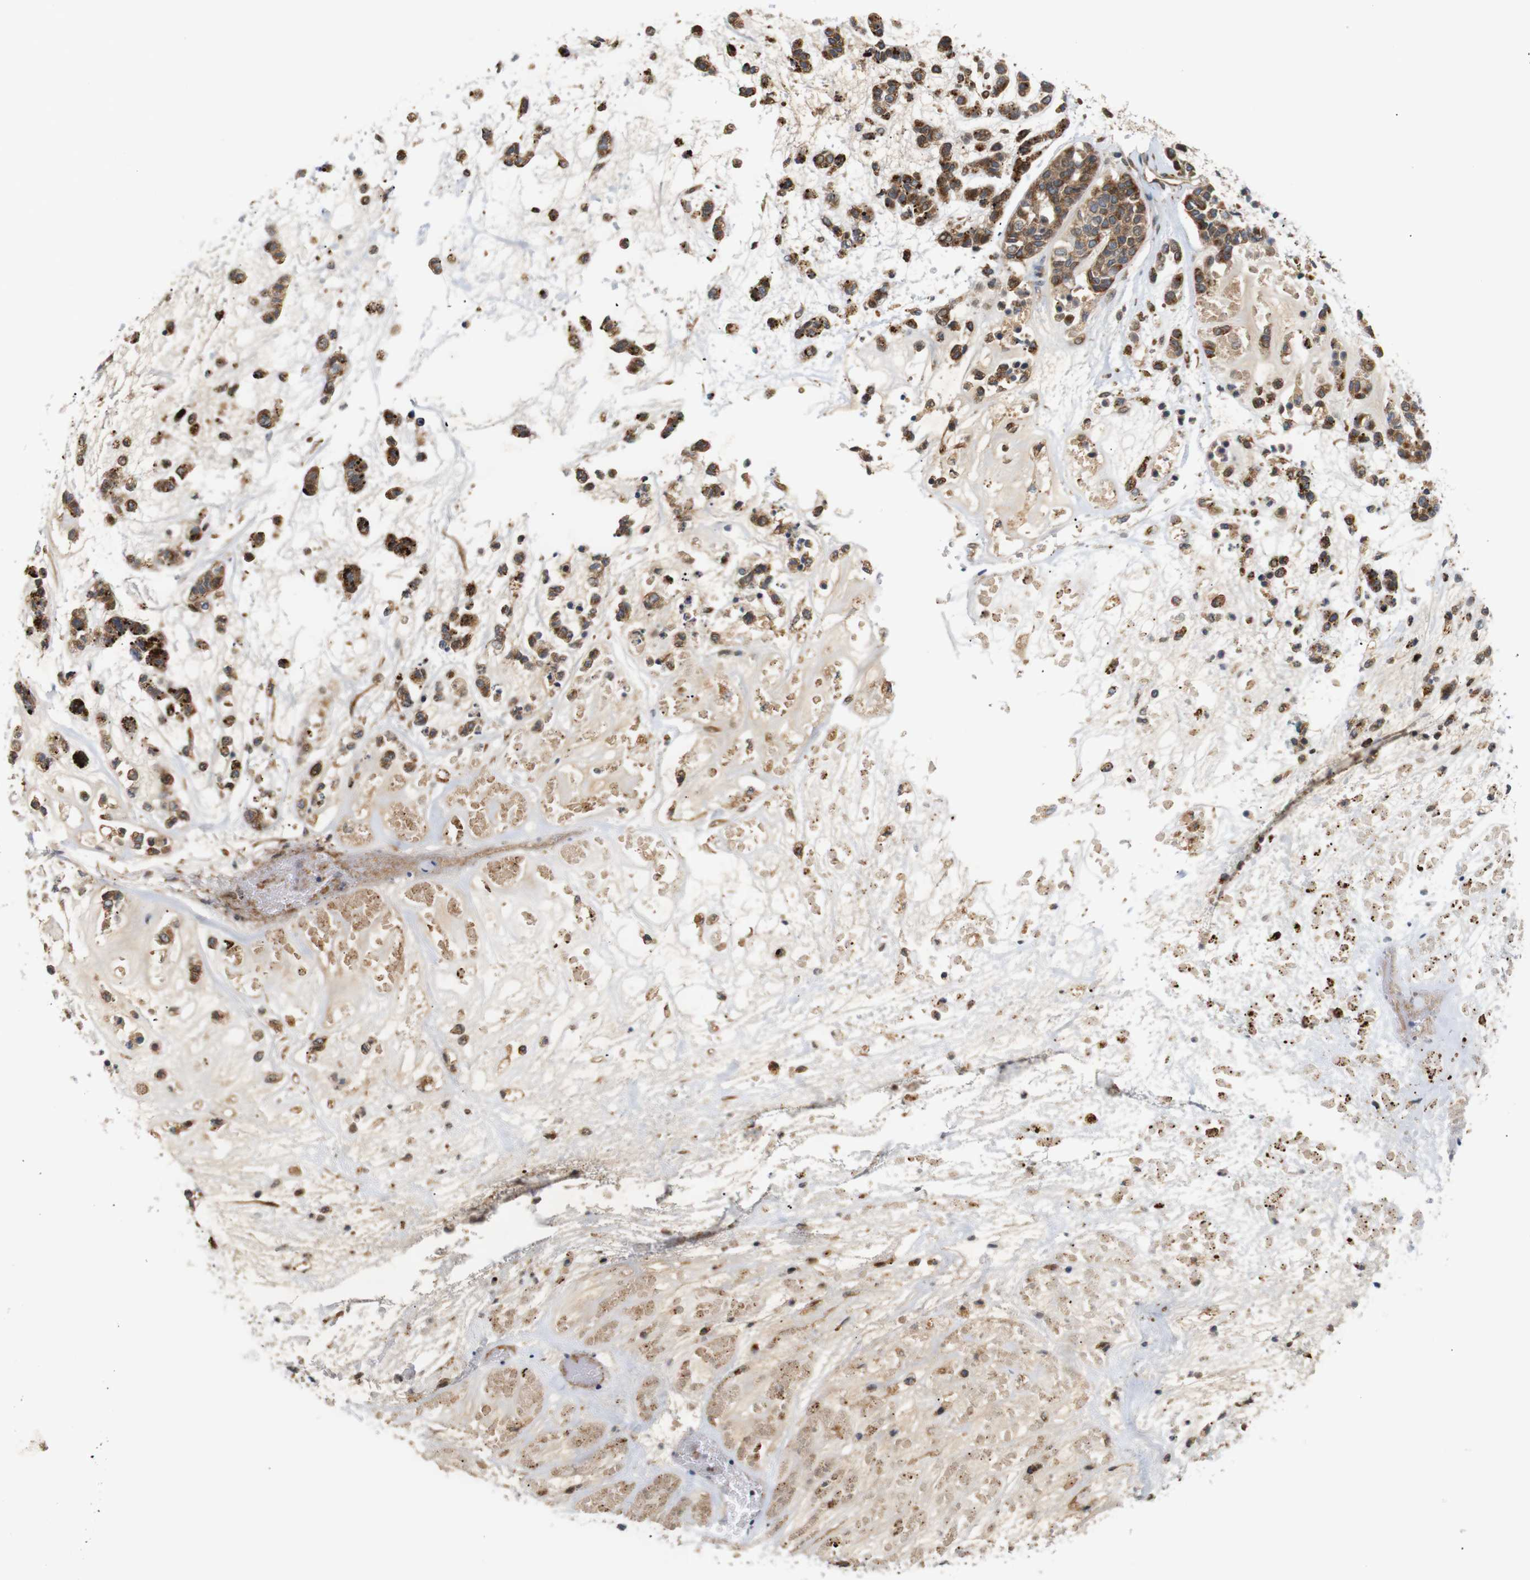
{"staining": {"intensity": "strong", "quantity": ">75%", "location": "cytoplasmic/membranous"}, "tissue": "head and neck cancer", "cell_type": "Tumor cells", "image_type": "cancer", "snomed": [{"axis": "morphology", "description": "Adenocarcinoma, NOS"}, {"axis": "morphology", "description": "Adenoma, NOS"}, {"axis": "topography", "description": "Head-Neck"}], "caption": "Head and neck adenoma stained with DAB immunohistochemistry (IHC) displays high levels of strong cytoplasmic/membranous positivity in approximately >75% of tumor cells.", "gene": "RPTOR", "patient": {"sex": "female", "age": 55}}